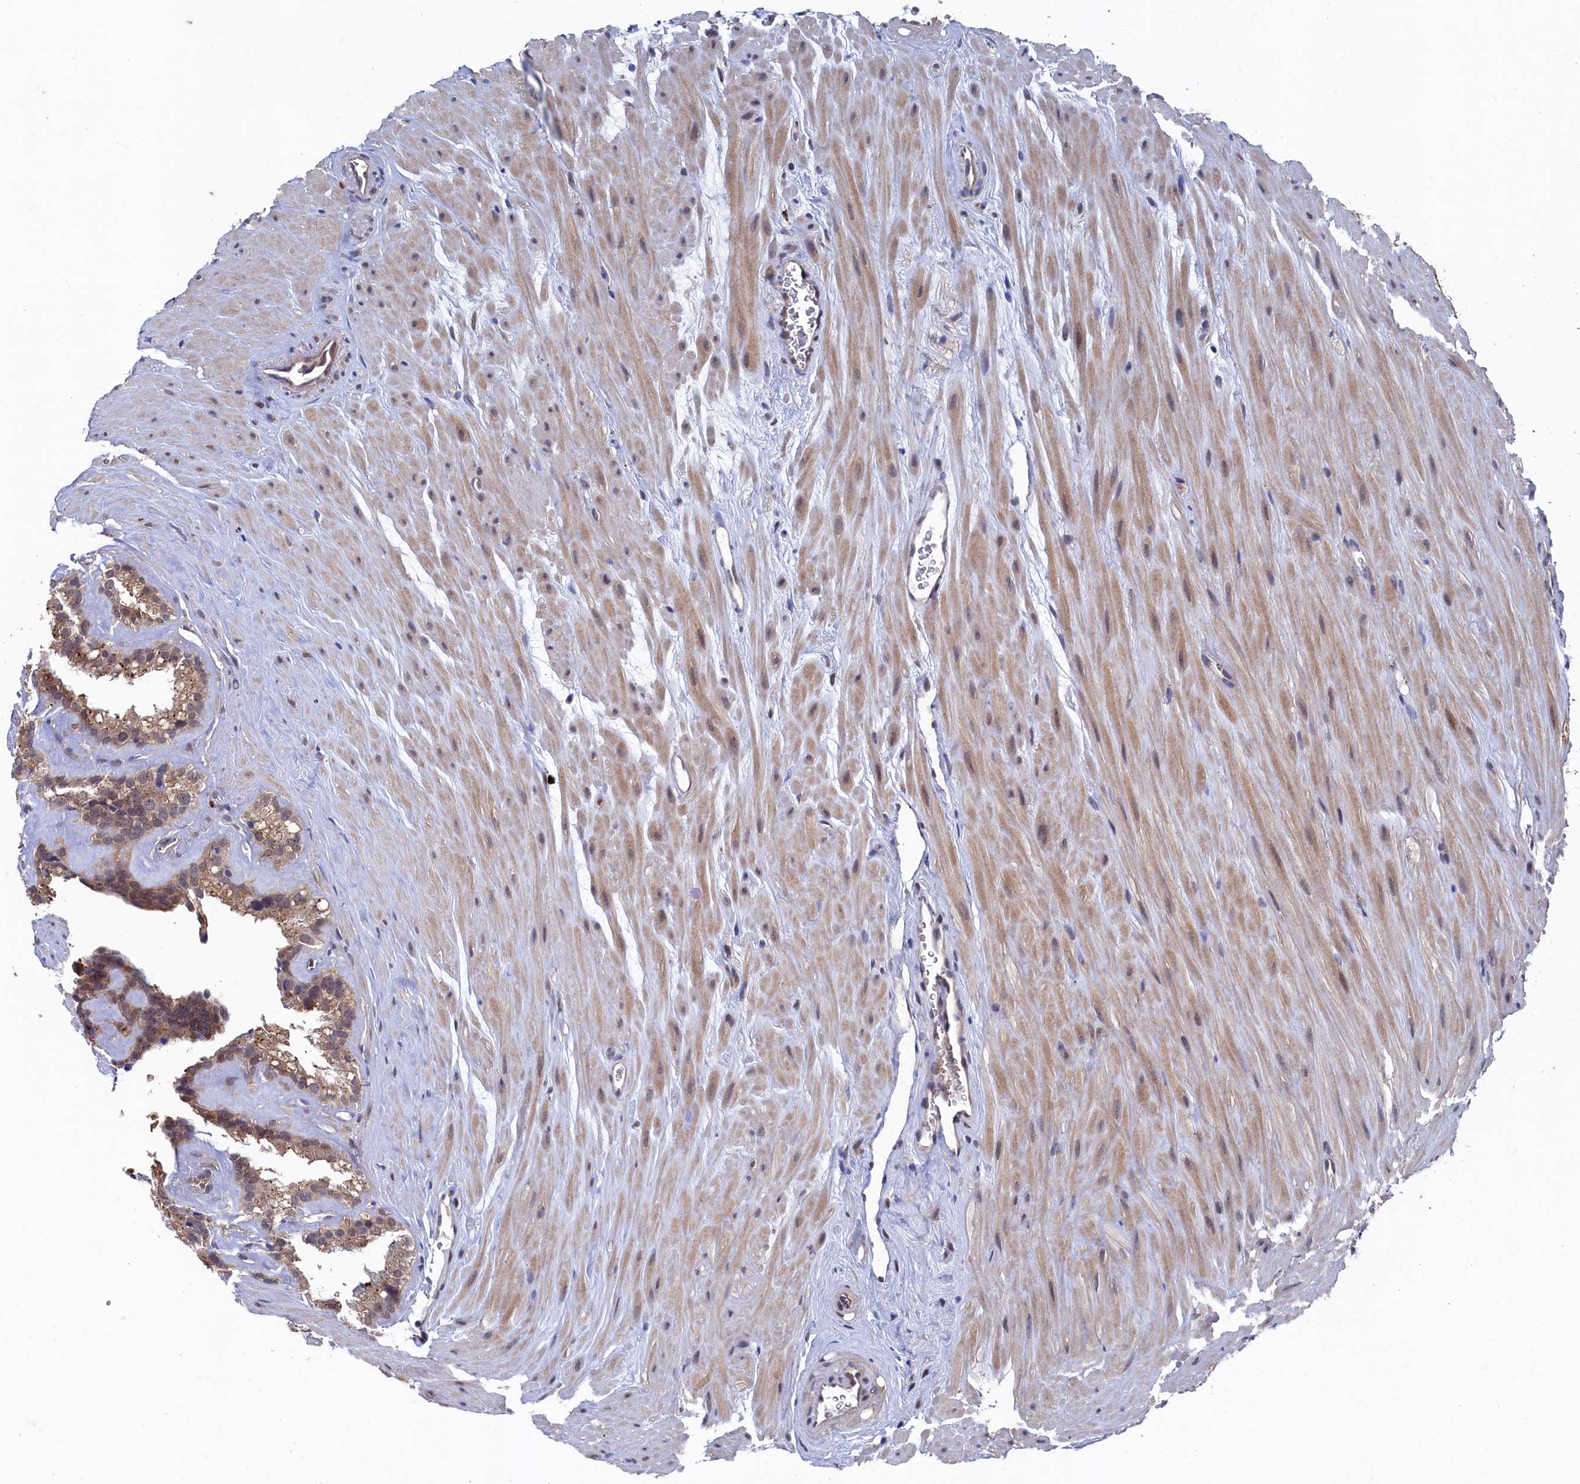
{"staining": {"intensity": "moderate", "quantity": "25%-75%", "location": "cytoplasmic/membranous"}, "tissue": "seminal vesicle", "cell_type": "Glandular cells", "image_type": "normal", "snomed": [{"axis": "morphology", "description": "Normal tissue, NOS"}, {"axis": "topography", "description": "Prostate"}, {"axis": "topography", "description": "Seminal veicle"}], "caption": "A brown stain highlights moderate cytoplasmic/membranous staining of a protein in glandular cells of unremarkable seminal vesicle. (DAB (3,3'-diaminobenzidine) IHC with brightfield microscopy, high magnification).", "gene": "RNH1", "patient": {"sex": "male", "age": 59}}